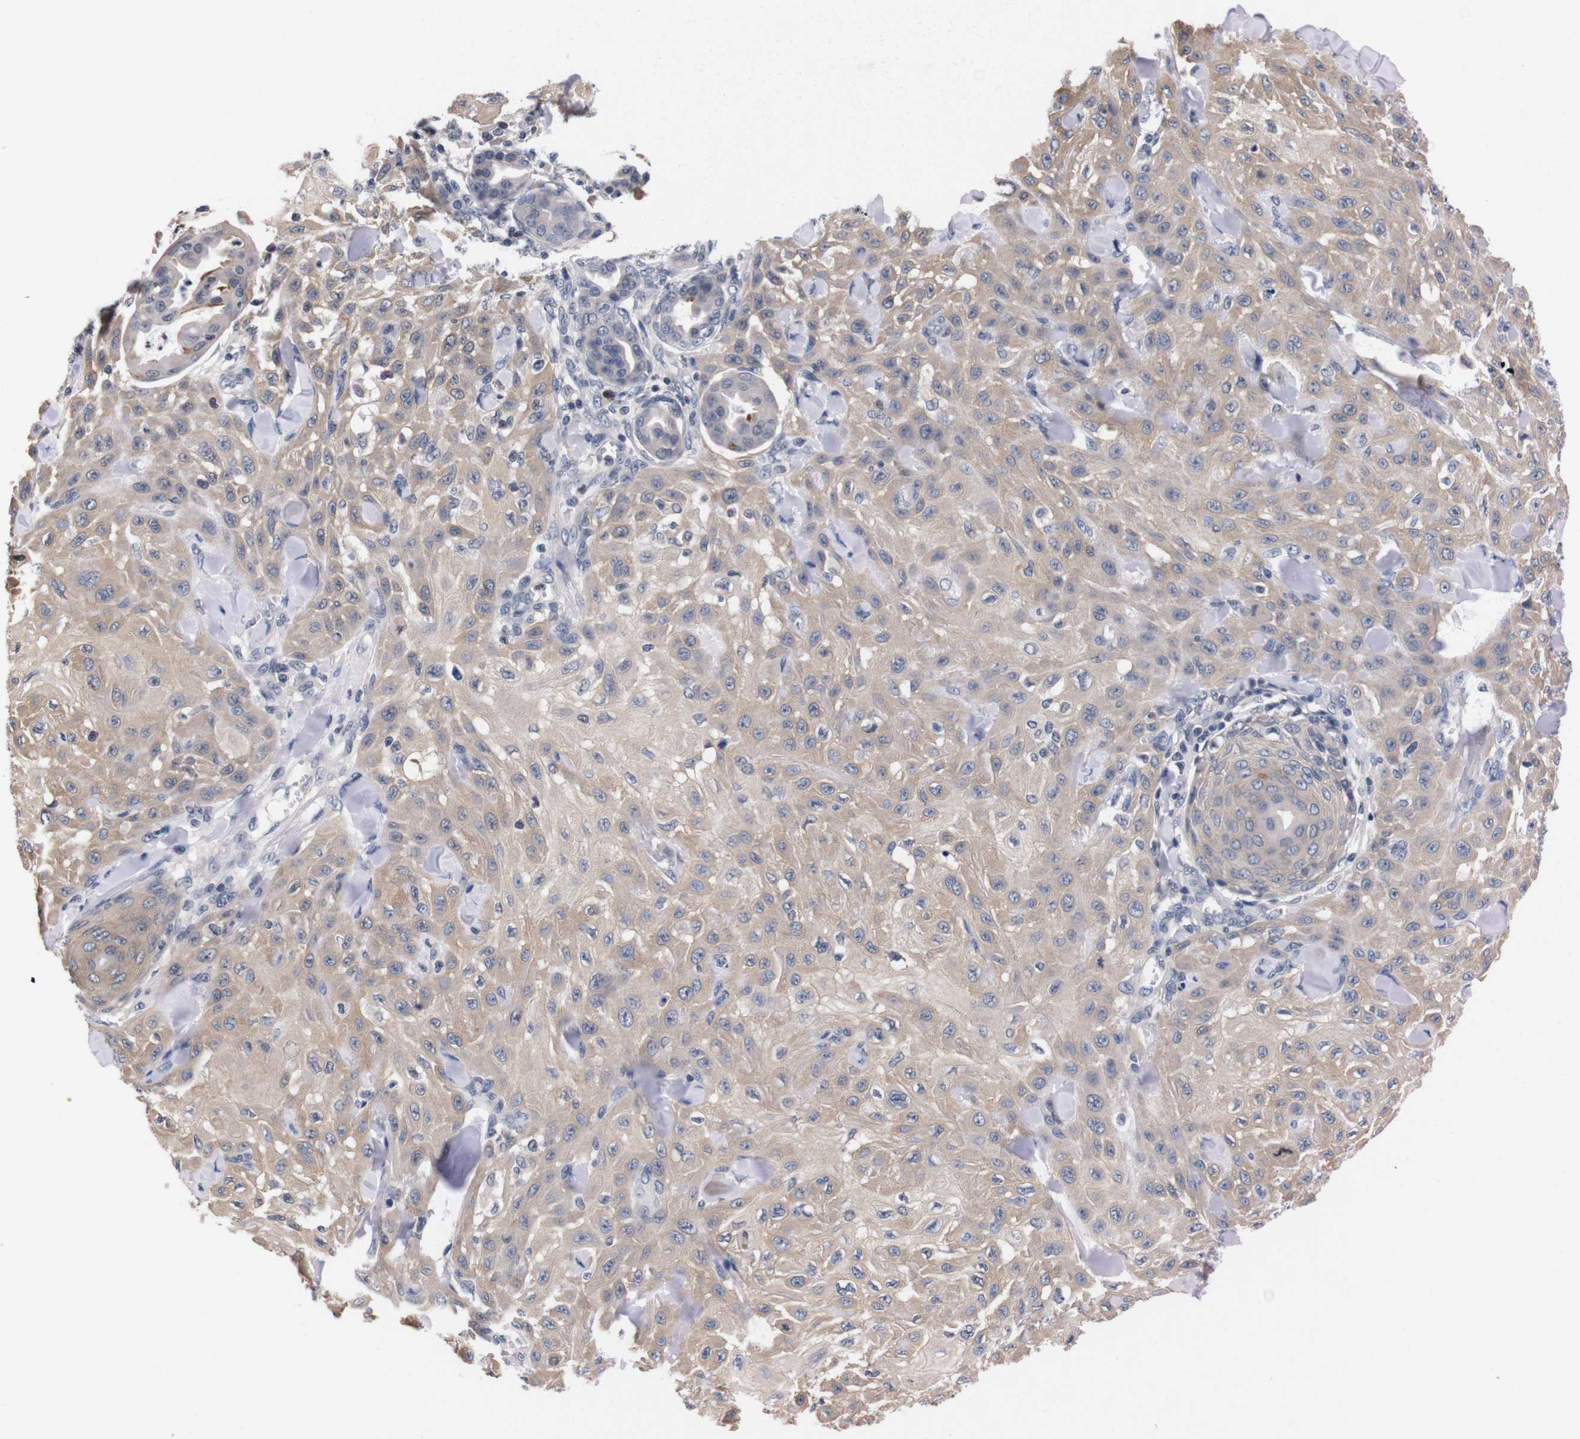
{"staining": {"intensity": "weak", "quantity": "25%-75%", "location": "cytoplasmic/membranous"}, "tissue": "skin cancer", "cell_type": "Tumor cells", "image_type": "cancer", "snomed": [{"axis": "morphology", "description": "Squamous cell carcinoma, NOS"}, {"axis": "topography", "description": "Skin"}], "caption": "A low amount of weak cytoplasmic/membranous staining is identified in about 25%-75% of tumor cells in skin cancer (squamous cell carcinoma) tissue. The staining was performed using DAB, with brown indicating positive protein expression. Nuclei are stained blue with hematoxylin.", "gene": "TNFRSF21", "patient": {"sex": "male", "age": 24}}